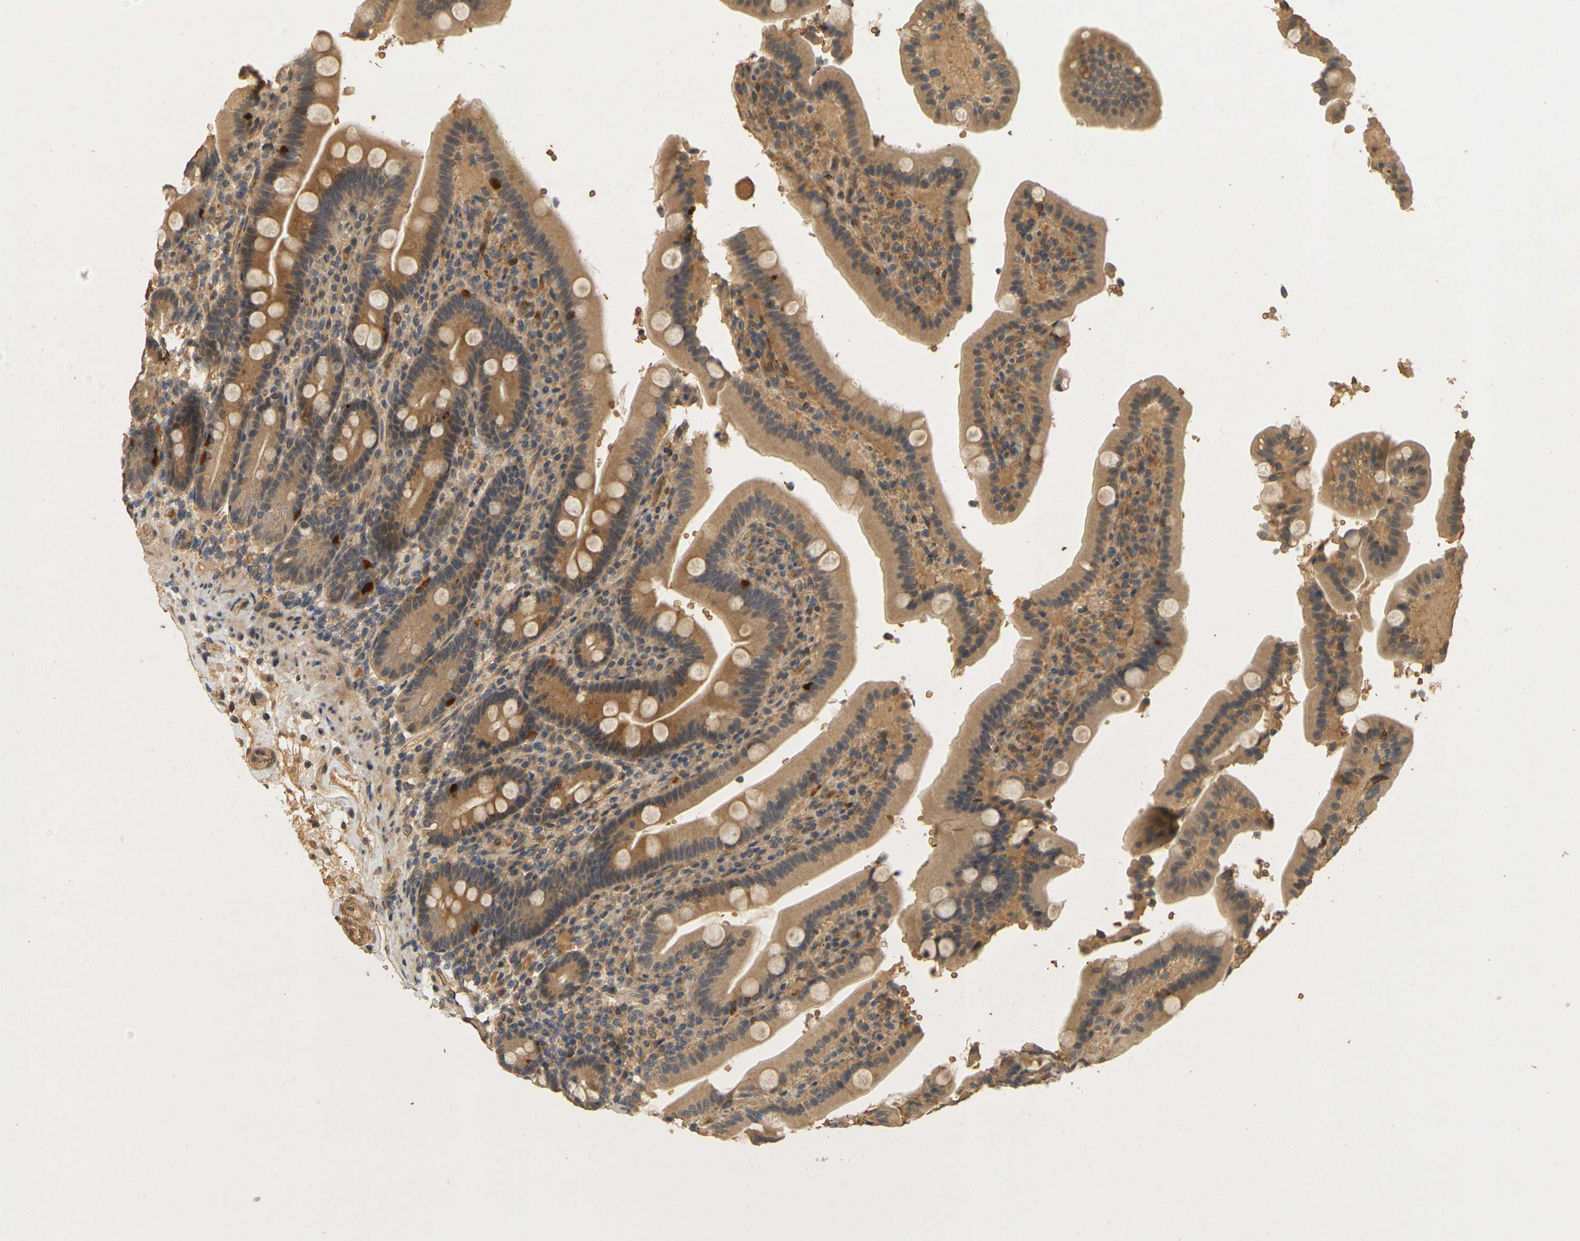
{"staining": {"intensity": "moderate", "quantity": ">75%", "location": "cytoplasmic/membranous"}, "tissue": "duodenum", "cell_type": "Glandular cells", "image_type": "normal", "snomed": [{"axis": "morphology", "description": "Normal tissue, NOS"}, {"axis": "topography", "description": "Small intestine, NOS"}], "caption": "Immunohistochemical staining of normal human duodenum demonstrates medium levels of moderate cytoplasmic/membranous expression in about >75% of glandular cells. (DAB IHC with brightfield microscopy, high magnification).", "gene": "MEGF9", "patient": {"sex": "female", "age": 71}}